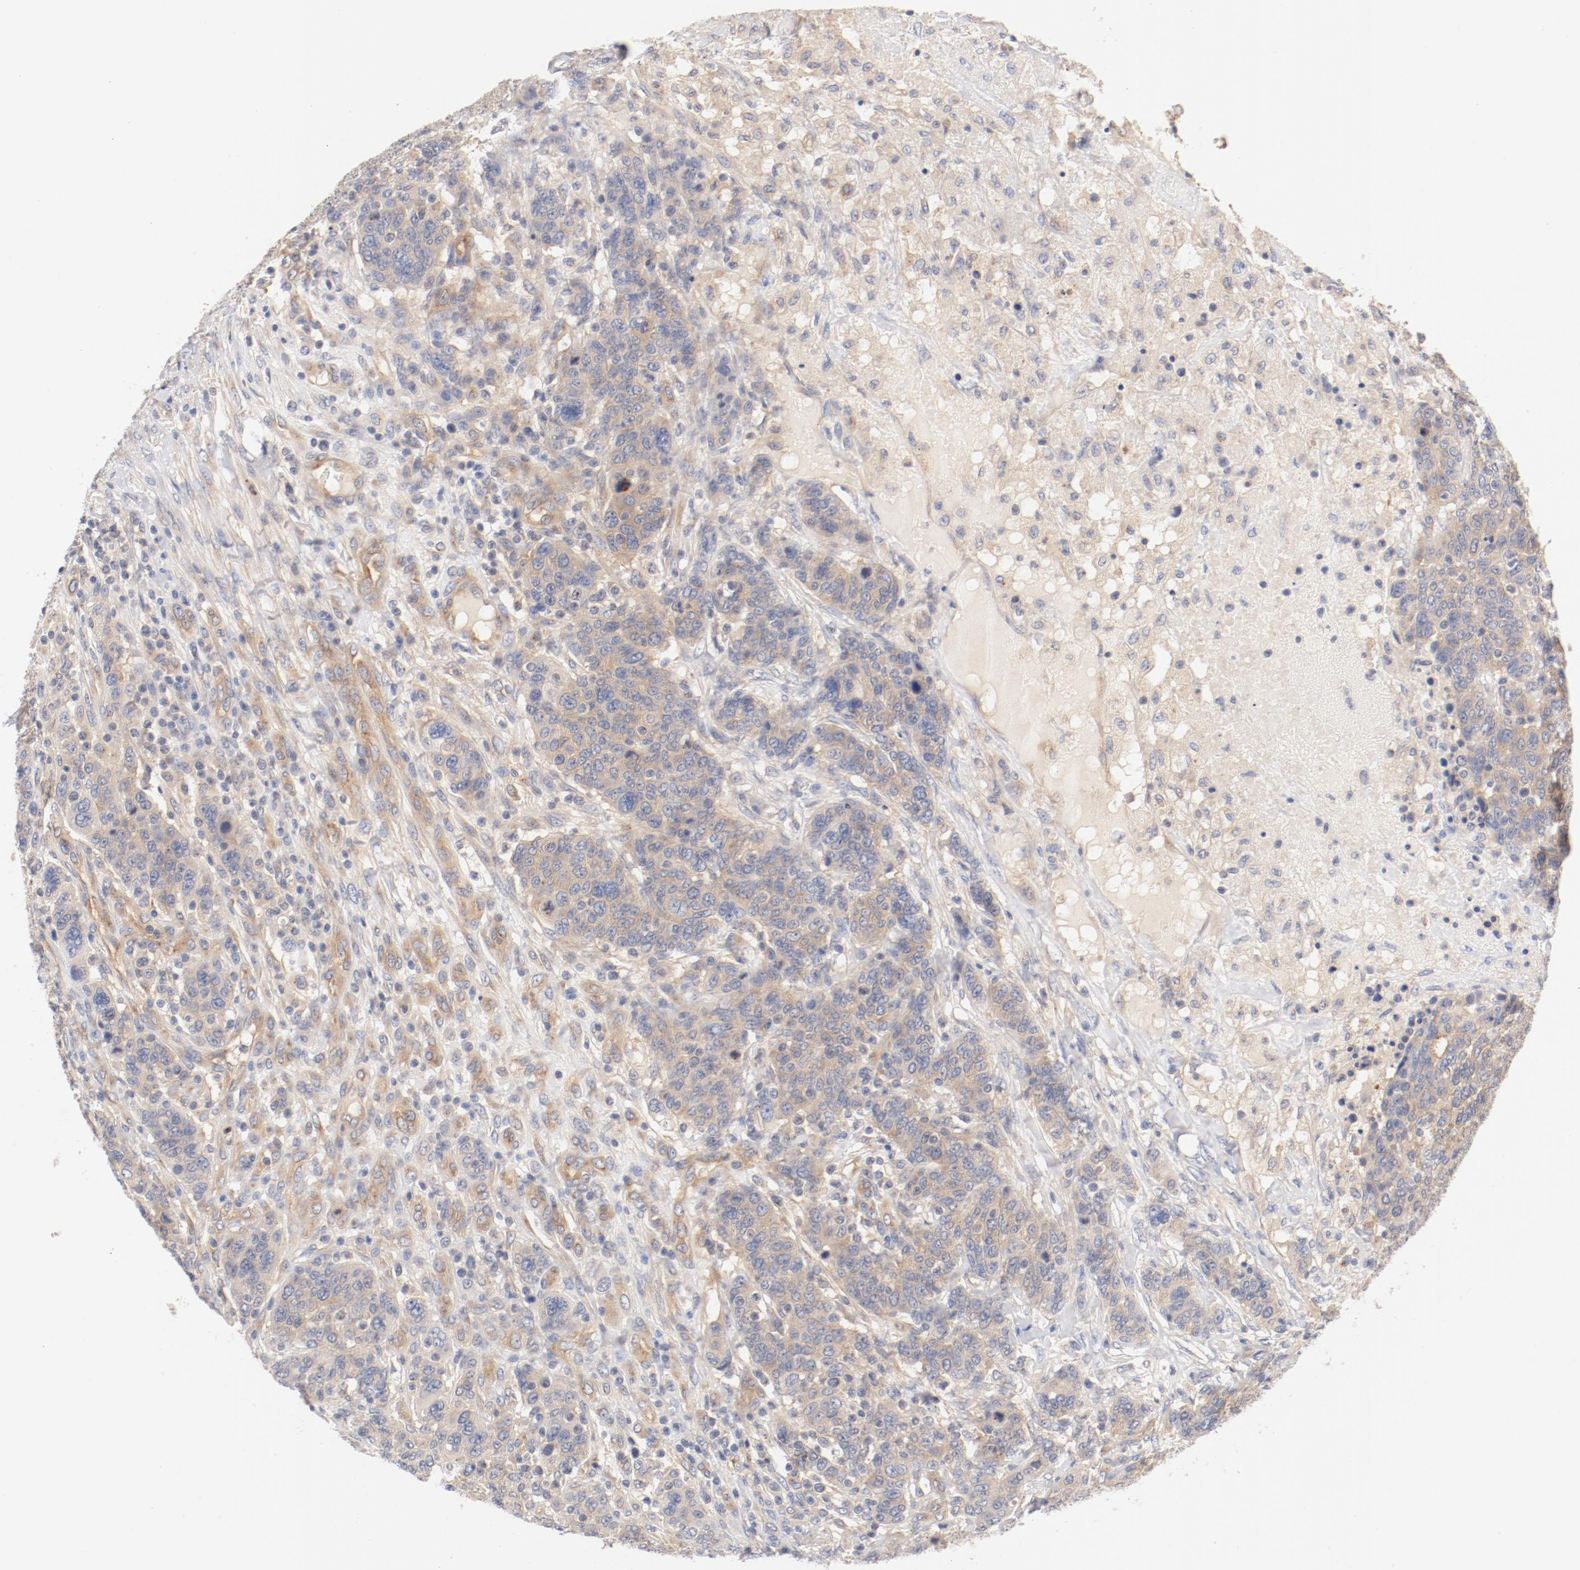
{"staining": {"intensity": "weak", "quantity": ">75%", "location": "cytoplasmic/membranous"}, "tissue": "breast cancer", "cell_type": "Tumor cells", "image_type": "cancer", "snomed": [{"axis": "morphology", "description": "Duct carcinoma"}, {"axis": "topography", "description": "Breast"}], "caption": "IHC (DAB) staining of human invasive ductal carcinoma (breast) shows weak cytoplasmic/membranous protein positivity in about >75% of tumor cells.", "gene": "DYNC1H1", "patient": {"sex": "female", "age": 37}}